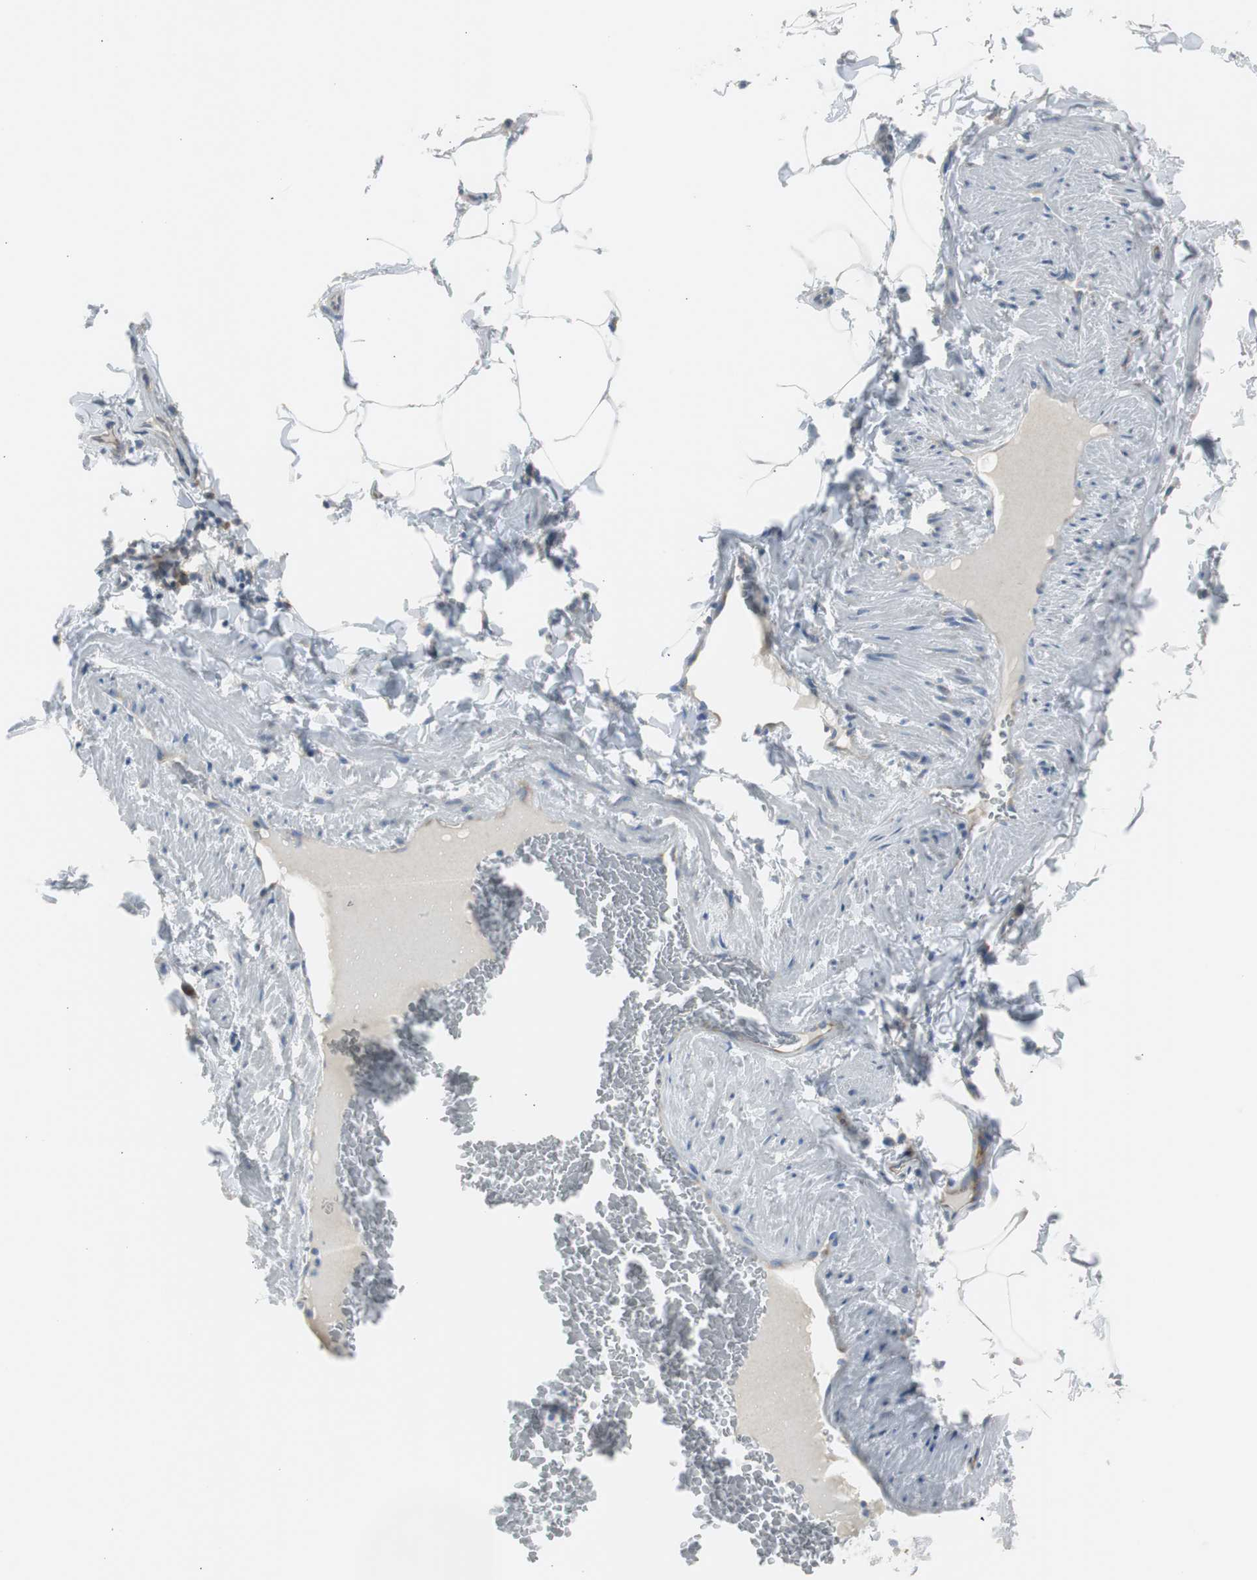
{"staining": {"intensity": "negative", "quantity": "none", "location": "none"}, "tissue": "adipose tissue", "cell_type": "Adipocytes", "image_type": "normal", "snomed": [{"axis": "morphology", "description": "Normal tissue, NOS"}, {"axis": "topography", "description": "Vascular tissue"}], "caption": "This is an immunohistochemistry (IHC) histopathology image of normal adipose tissue. There is no expression in adipocytes.", "gene": "RPS12", "patient": {"sex": "male", "age": 41}}